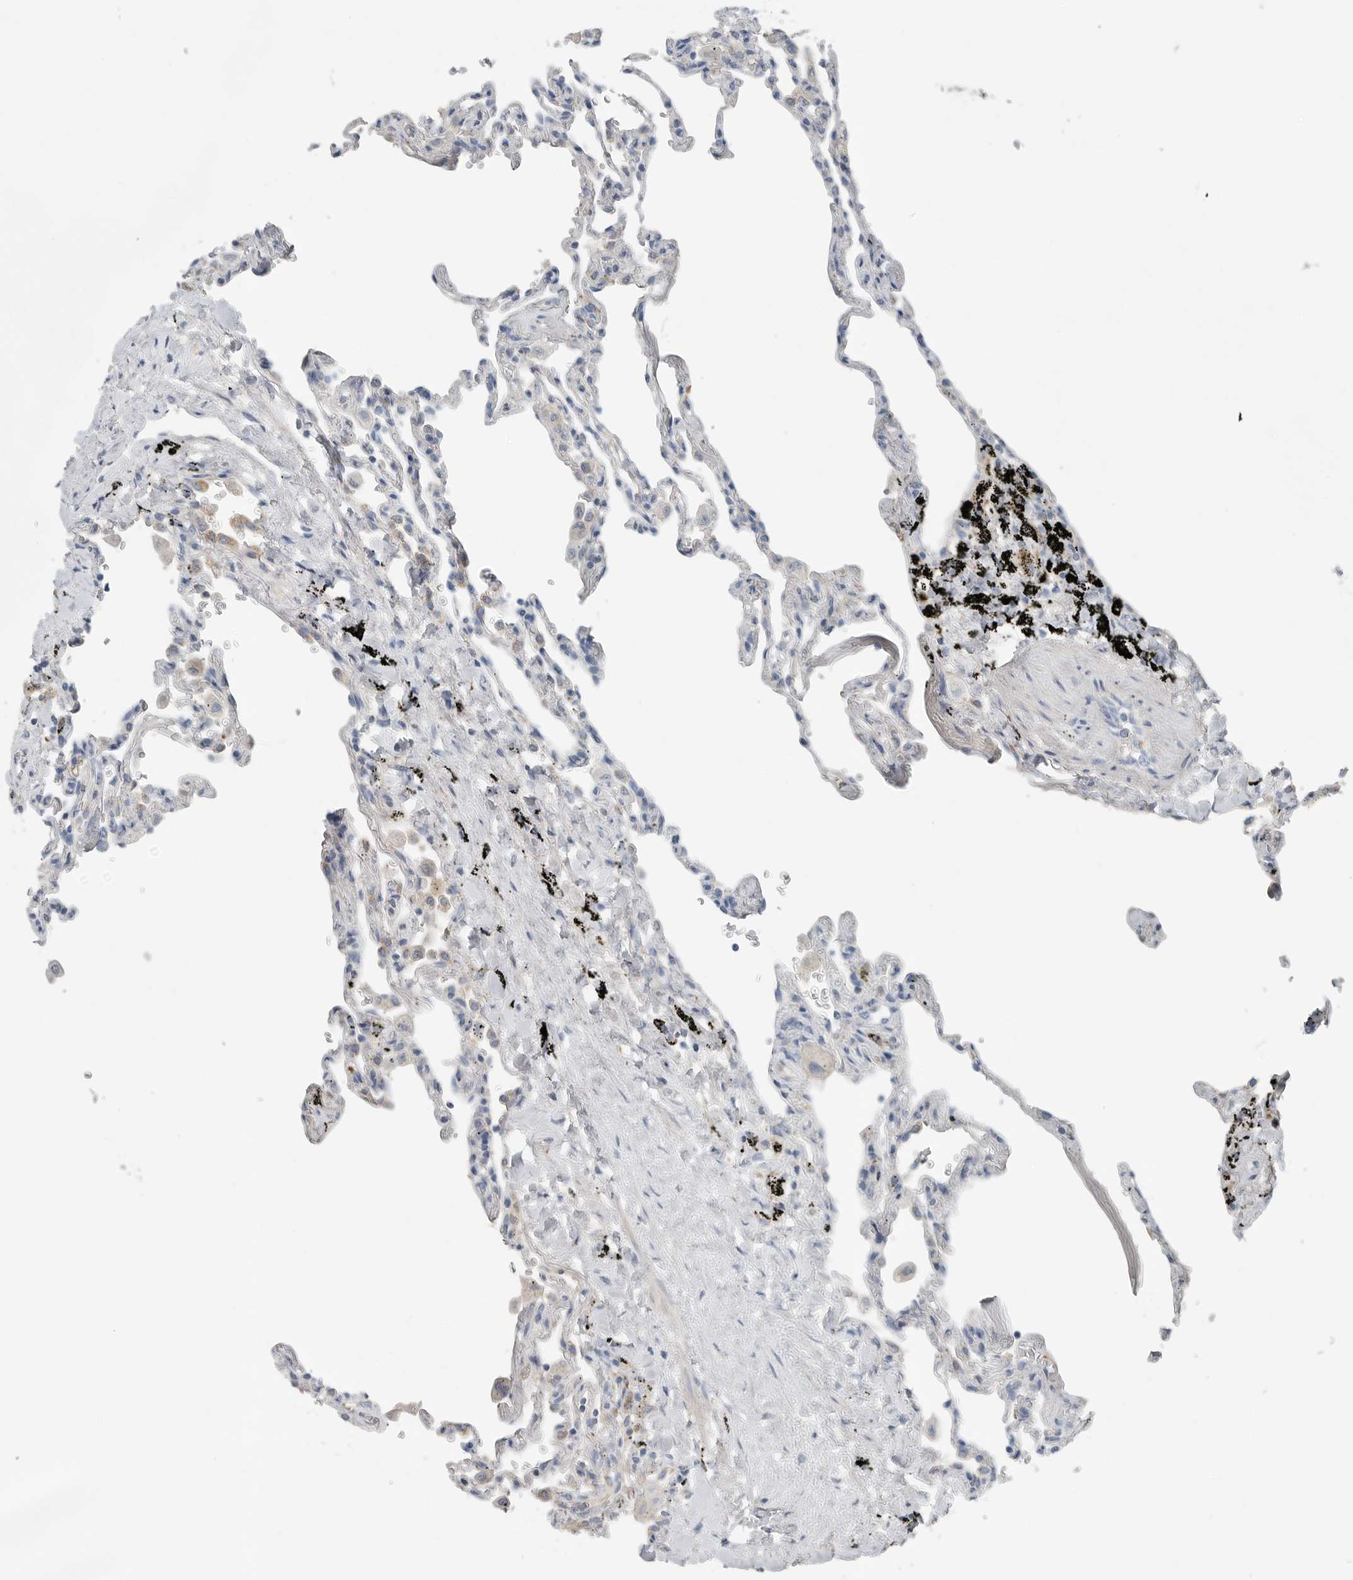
{"staining": {"intensity": "negative", "quantity": "none", "location": "none"}, "tissue": "lung", "cell_type": "Alveolar cells", "image_type": "normal", "snomed": [{"axis": "morphology", "description": "Normal tissue, NOS"}, {"axis": "topography", "description": "Lung"}], "caption": "IHC image of benign lung: lung stained with DAB displays no significant protein staining in alveolar cells.", "gene": "SERPINB7", "patient": {"sex": "male", "age": 59}}